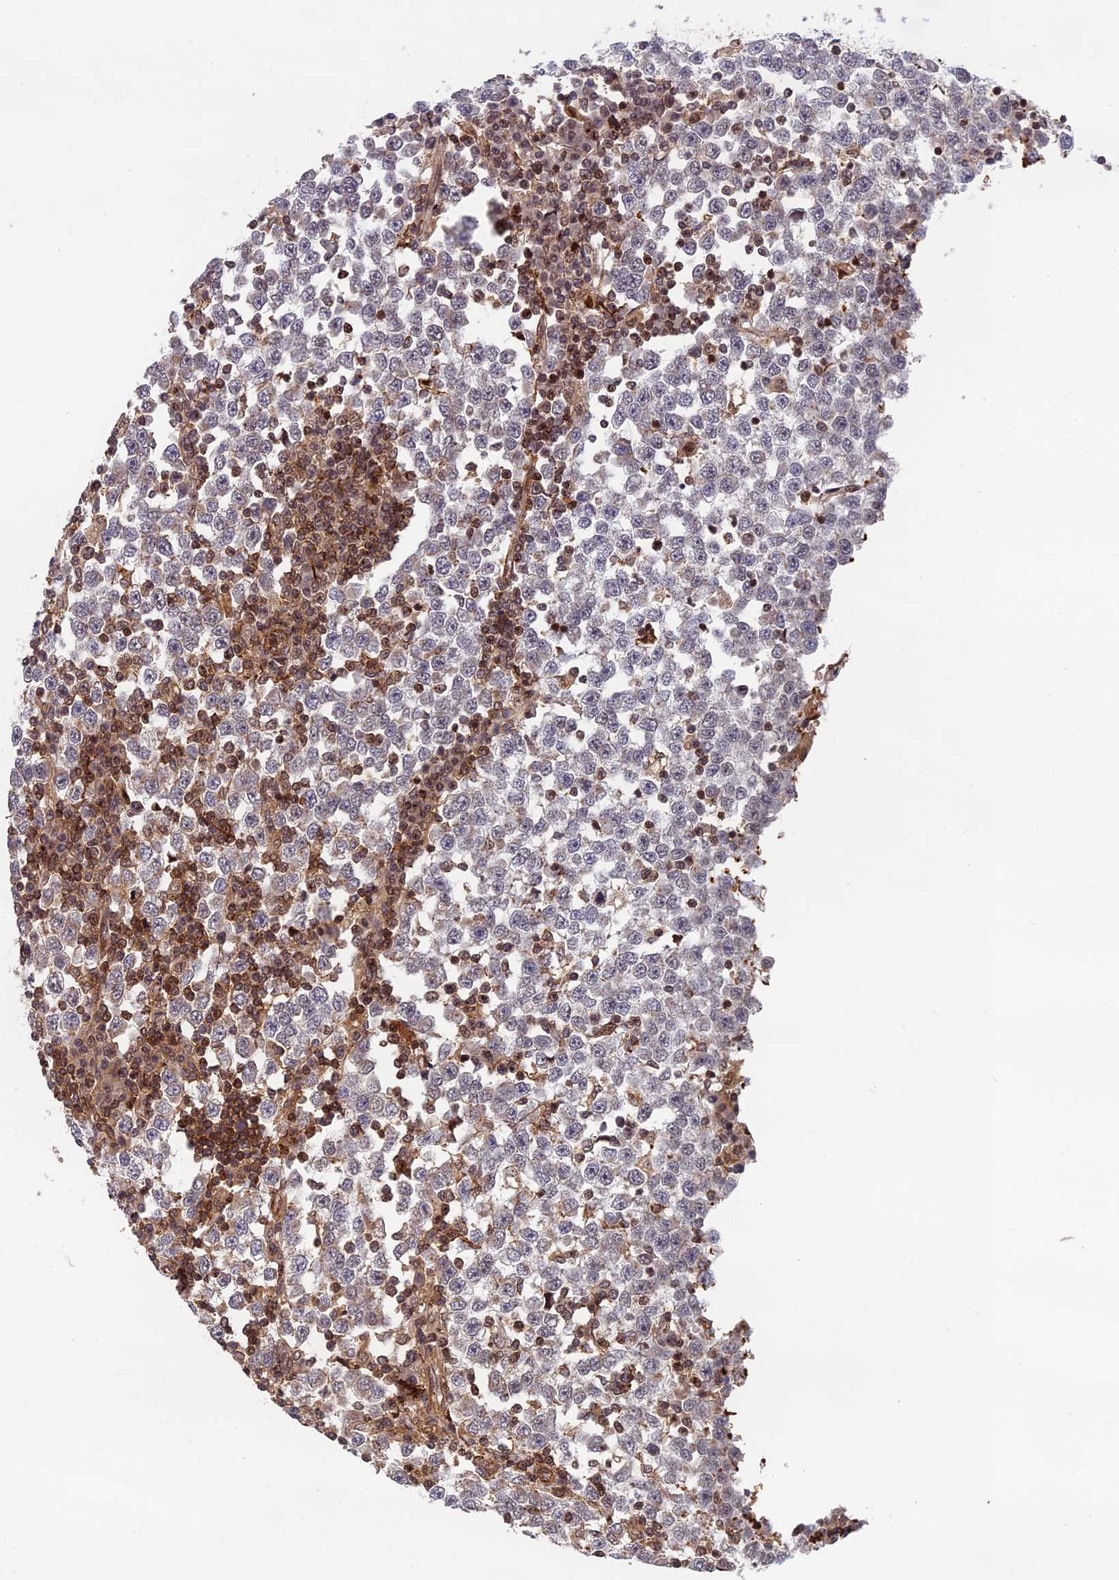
{"staining": {"intensity": "weak", "quantity": "<25%", "location": "cytoplasmic/membranous"}, "tissue": "testis cancer", "cell_type": "Tumor cells", "image_type": "cancer", "snomed": [{"axis": "morphology", "description": "Seminoma, NOS"}, {"axis": "topography", "description": "Testis"}], "caption": "Testis cancer stained for a protein using IHC demonstrates no staining tumor cells.", "gene": "OSBPL1A", "patient": {"sex": "male", "age": 65}}